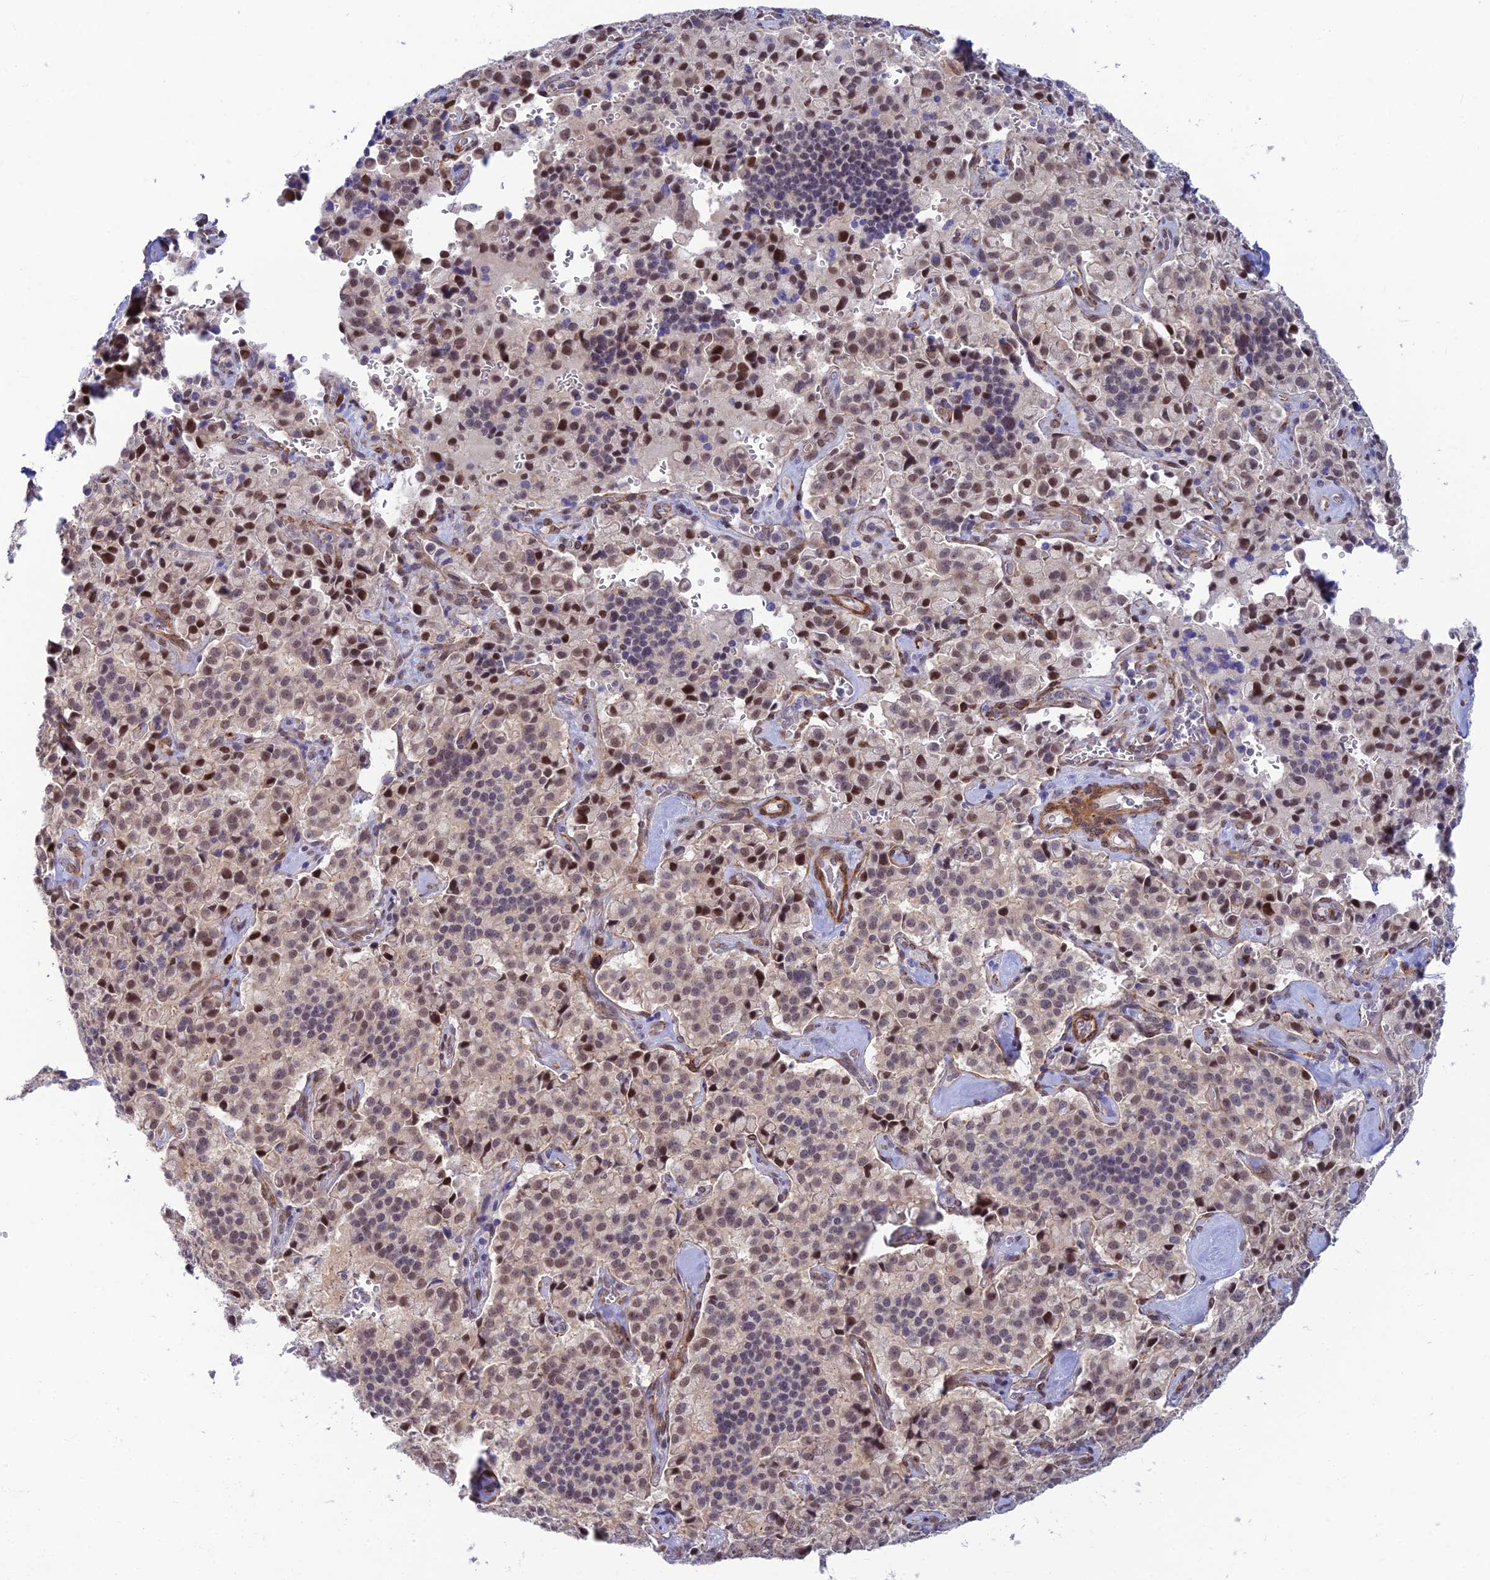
{"staining": {"intensity": "strong", "quantity": "<25%", "location": "nuclear"}, "tissue": "pancreatic cancer", "cell_type": "Tumor cells", "image_type": "cancer", "snomed": [{"axis": "morphology", "description": "Adenocarcinoma, NOS"}, {"axis": "topography", "description": "Pancreas"}], "caption": "High-magnification brightfield microscopy of pancreatic cancer stained with DAB (3,3'-diaminobenzidine) (brown) and counterstained with hematoxylin (blue). tumor cells exhibit strong nuclear expression is present in about<25% of cells. (DAB (3,3'-diaminobenzidine) IHC, brown staining for protein, blue staining for nuclei).", "gene": "CLK4", "patient": {"sex": "male", "age": 65}}